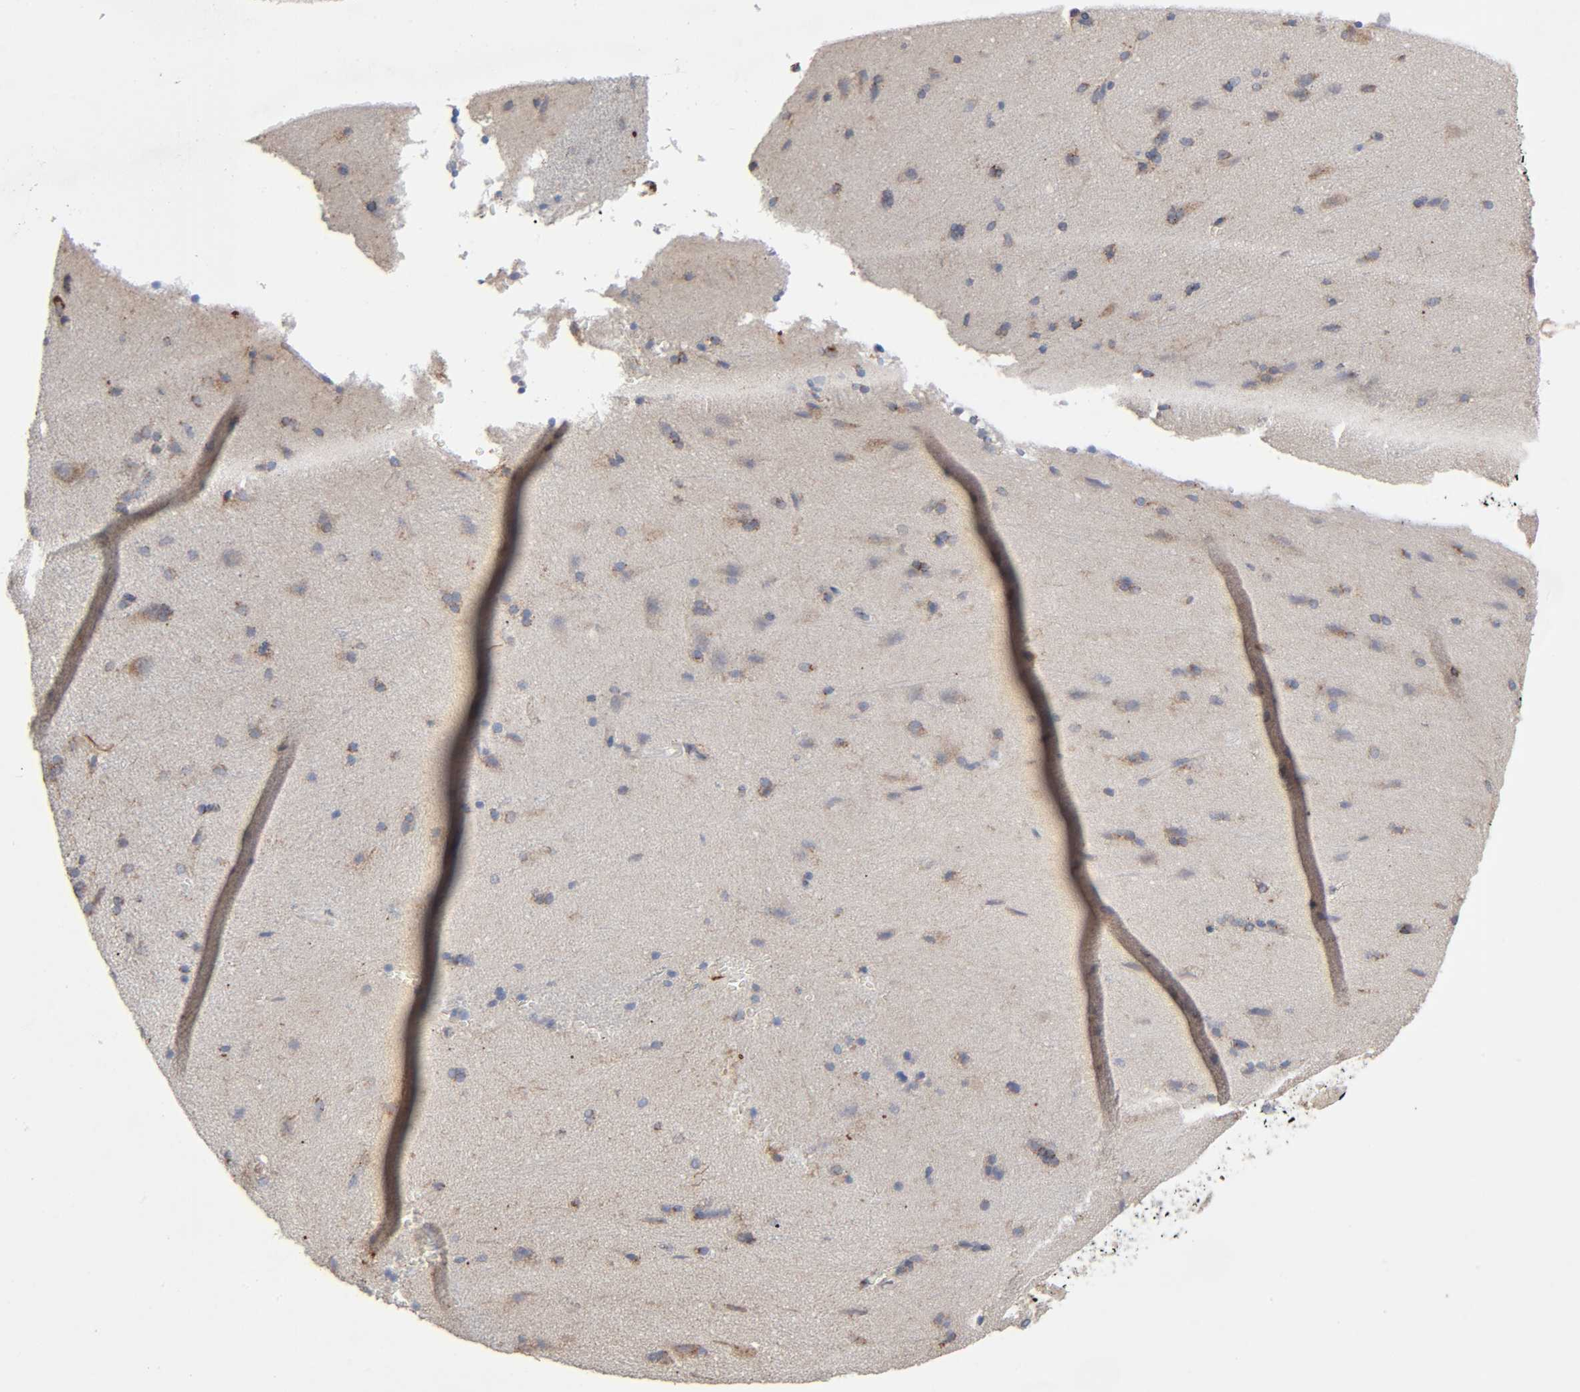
{"staining": {"intensity": "negative", "quantity": "none", "location": "none"}, "tissue": "cerebral cortex", "cell_type": "Endothelial cells", "image_type": "normal", "snomed": [{"axis": "morphology", "description": "Normal tissue, NOS"}, {"axis": "topography", "description": "Cerebral cortex"}], "caption": "IHC histopathology image of normal cerebral cortex: human cerebral cortex stained with DAB (3,3'-diaminobenzidine) reveals no significant protein positivity in endothelial cells.", "gene": "SYT16", "patient": {"sex": "male", "age": 62}}